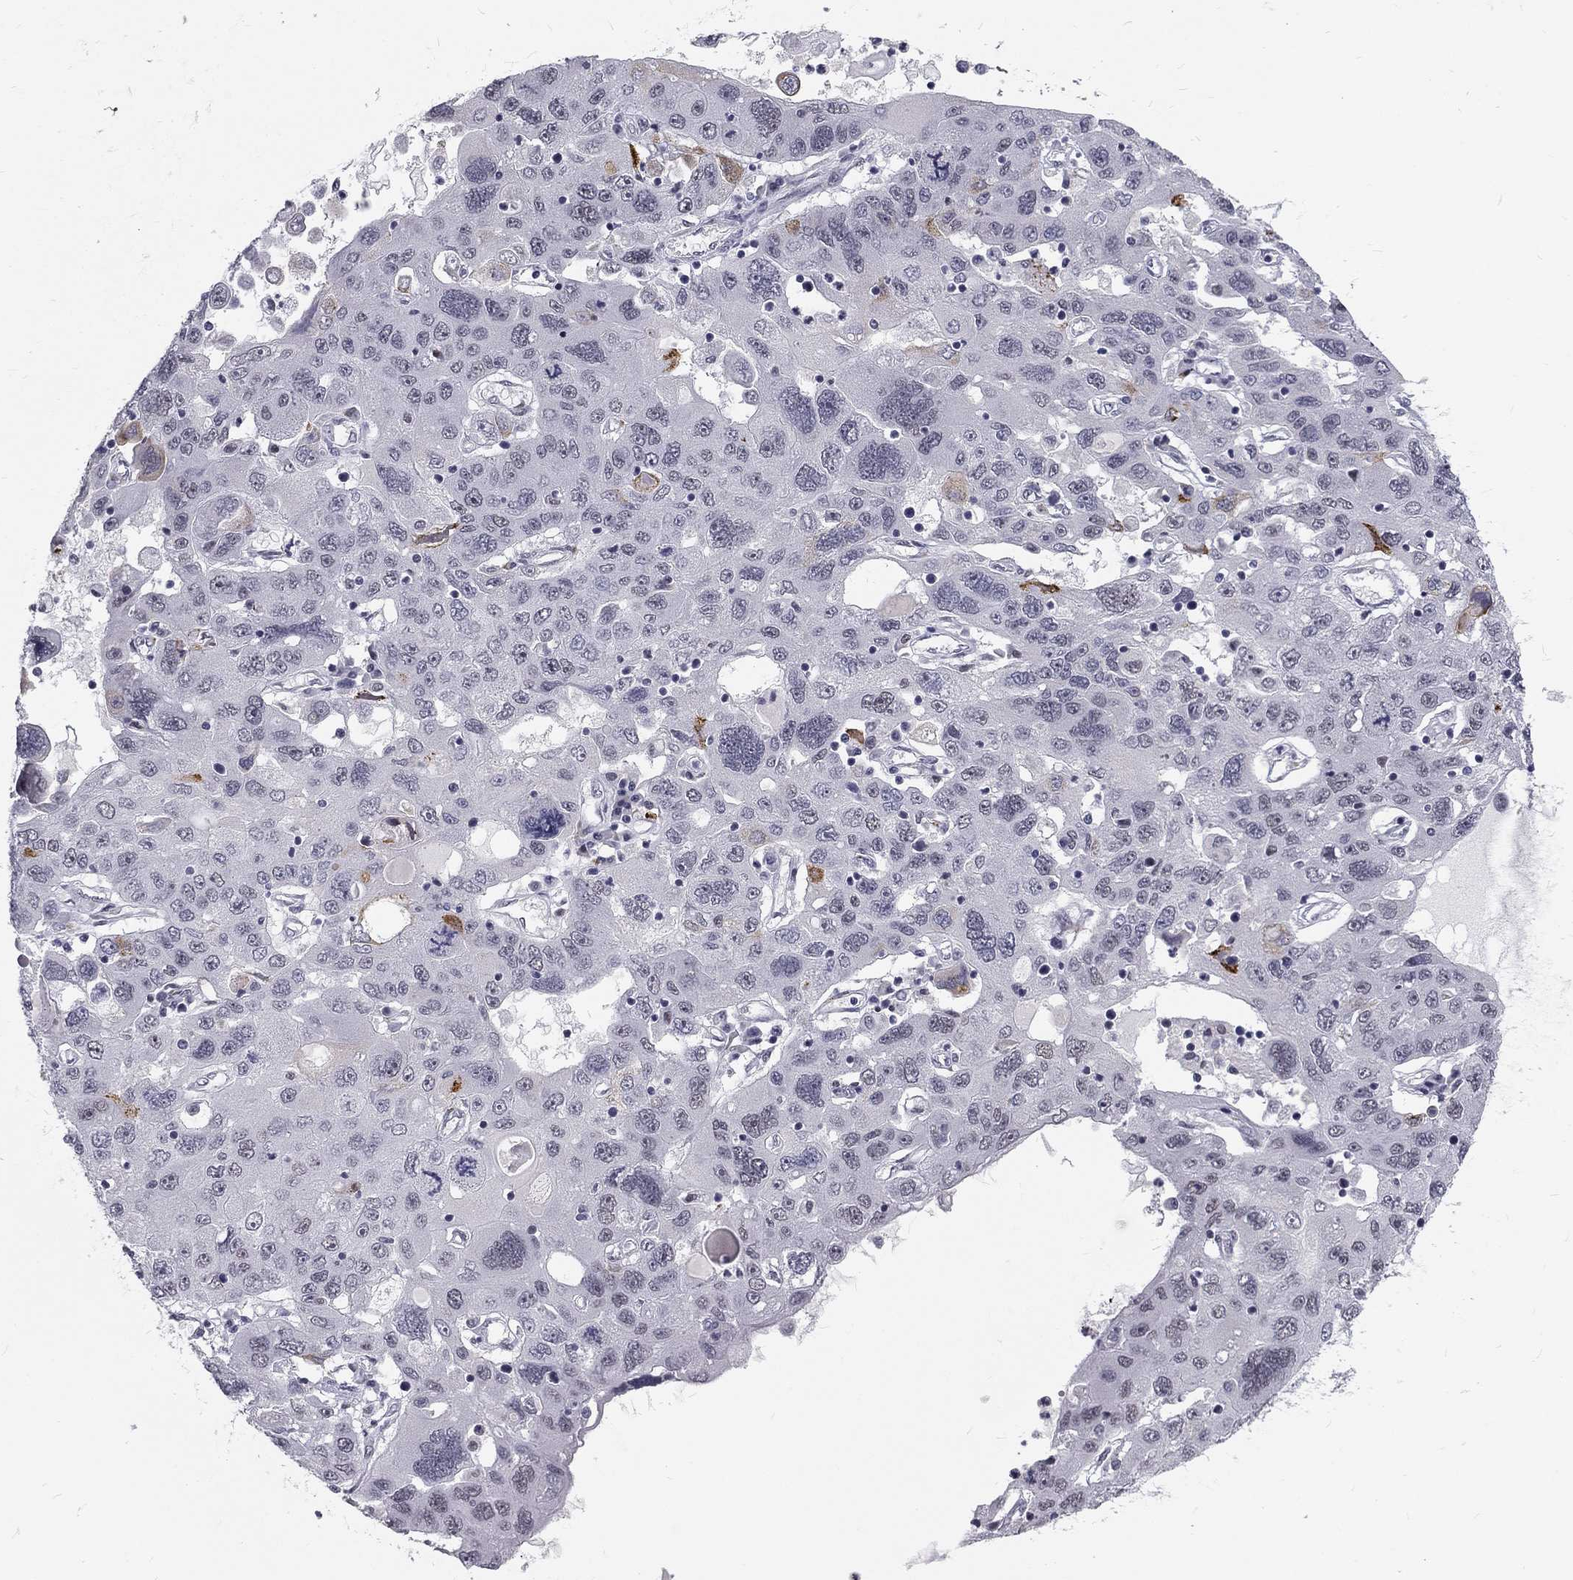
{"staining": {"intensity": "negative", "quantity": "none", "location": "none"}, "tissue": "stomach cancer", "cell_type": "Tumor cells", "image_type": "cancer", "snomed": [{"axis": "morphology", "description": "Adenocarcinoma, NOS"}, {"axis": "topography", "description": "Stomach"}], "caption": "High power microscopy histopathology image of an immunohistochemistry image of stomach cancer (adenocarcinoma), revealing no significant positivity in tumor cells. (DAB IHC visualized using brightfield microscopy, high magnification).", "gene": "SNORC", "patient": {"sex": "male", "age": 56}}